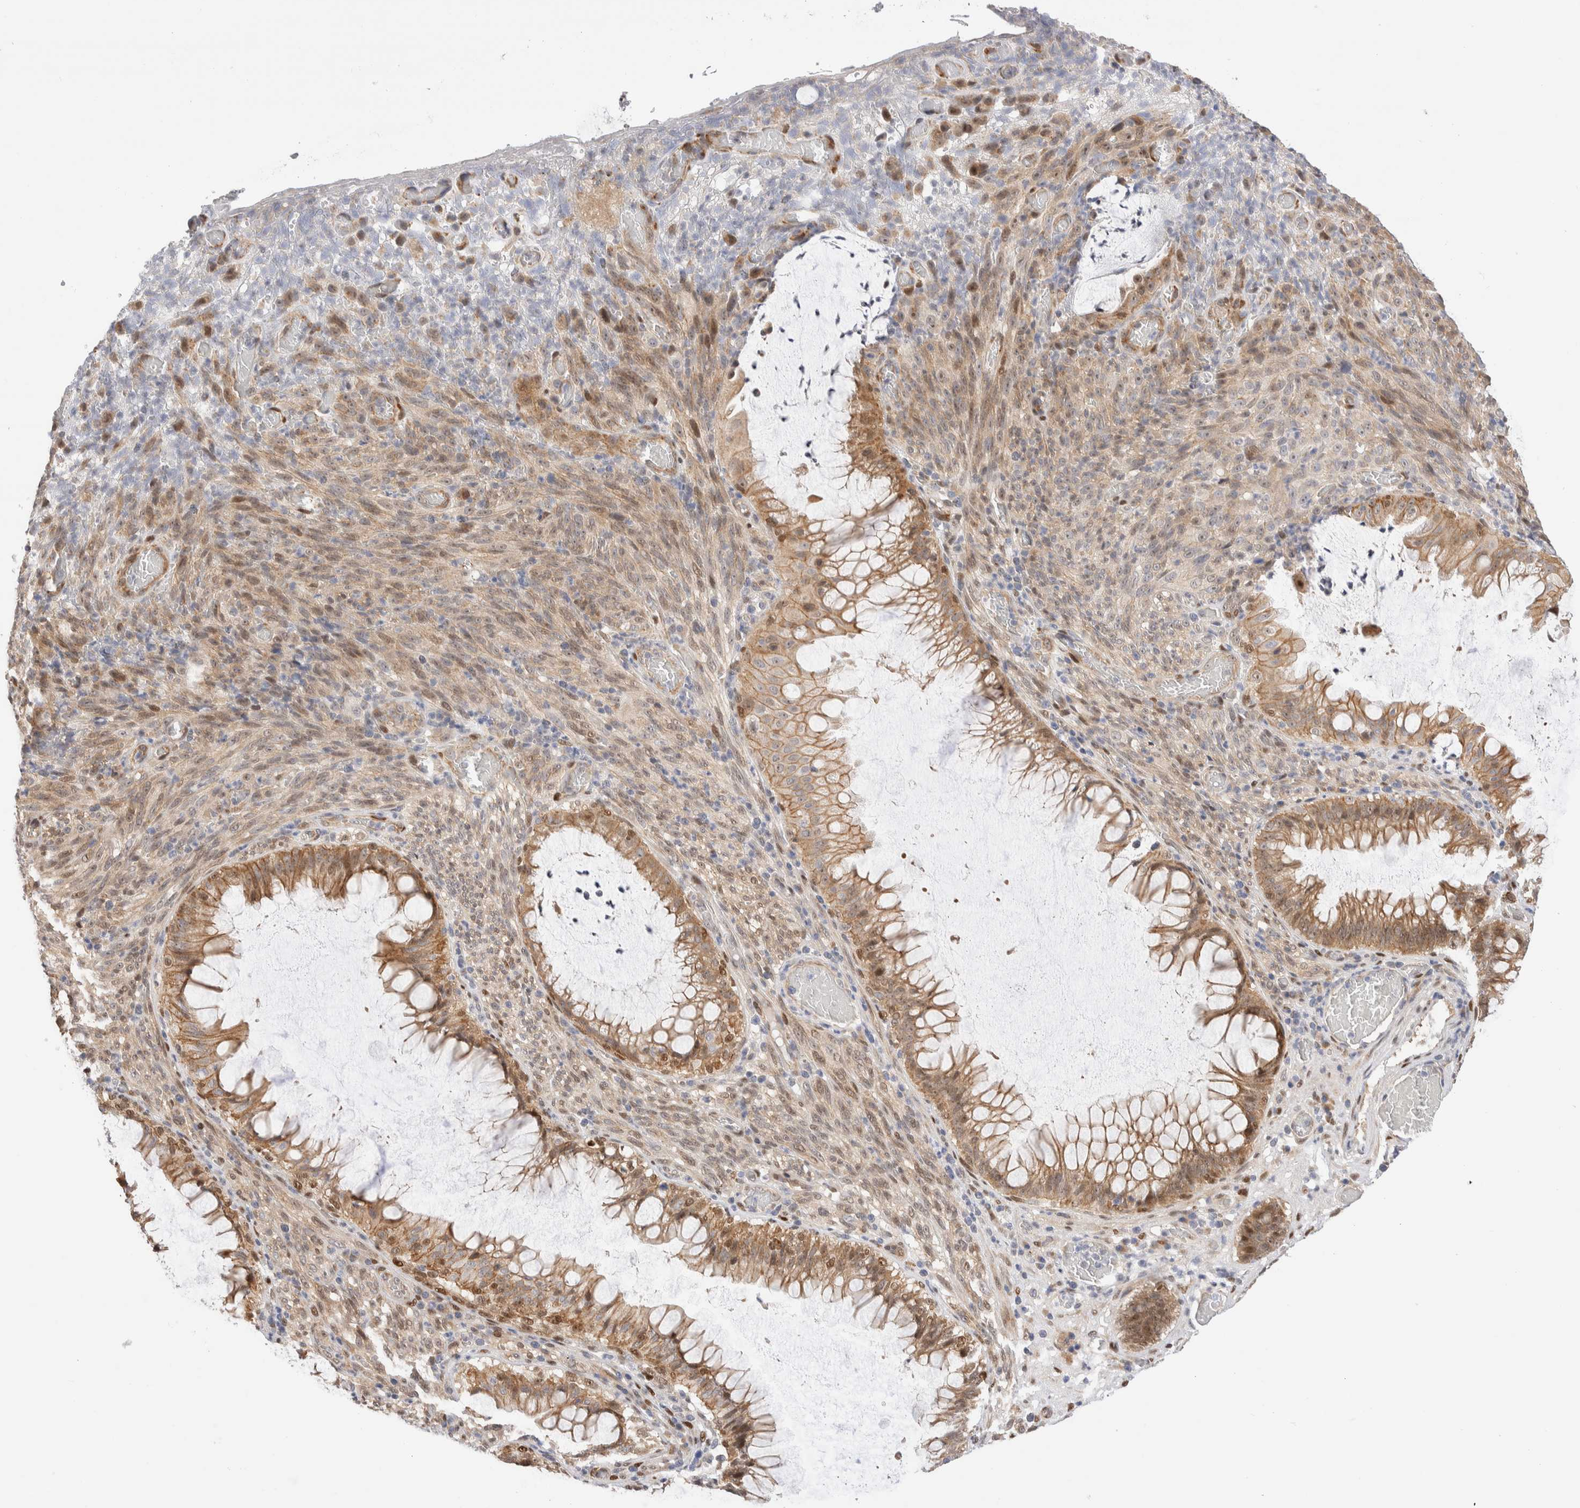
{"staining": {"intensity": "moderate", "quantity": ">75%", "location": "nuclear"}, "tissue": "melanoma", "cell_type": "Tumor cells", "image_type": "cancer", "snomed": [{"axis": "morphology", "description": "Malignant melanoma, NOS"}, {"axis": "topography", "description": "Rectum"}], "caption": "Immunohistochemical staining of melanoma displays moderate nuclear protein expression in about >75% of tumor cells.", "gene": "NSMAF", "patient": {"sex": "female", "age": 81}}